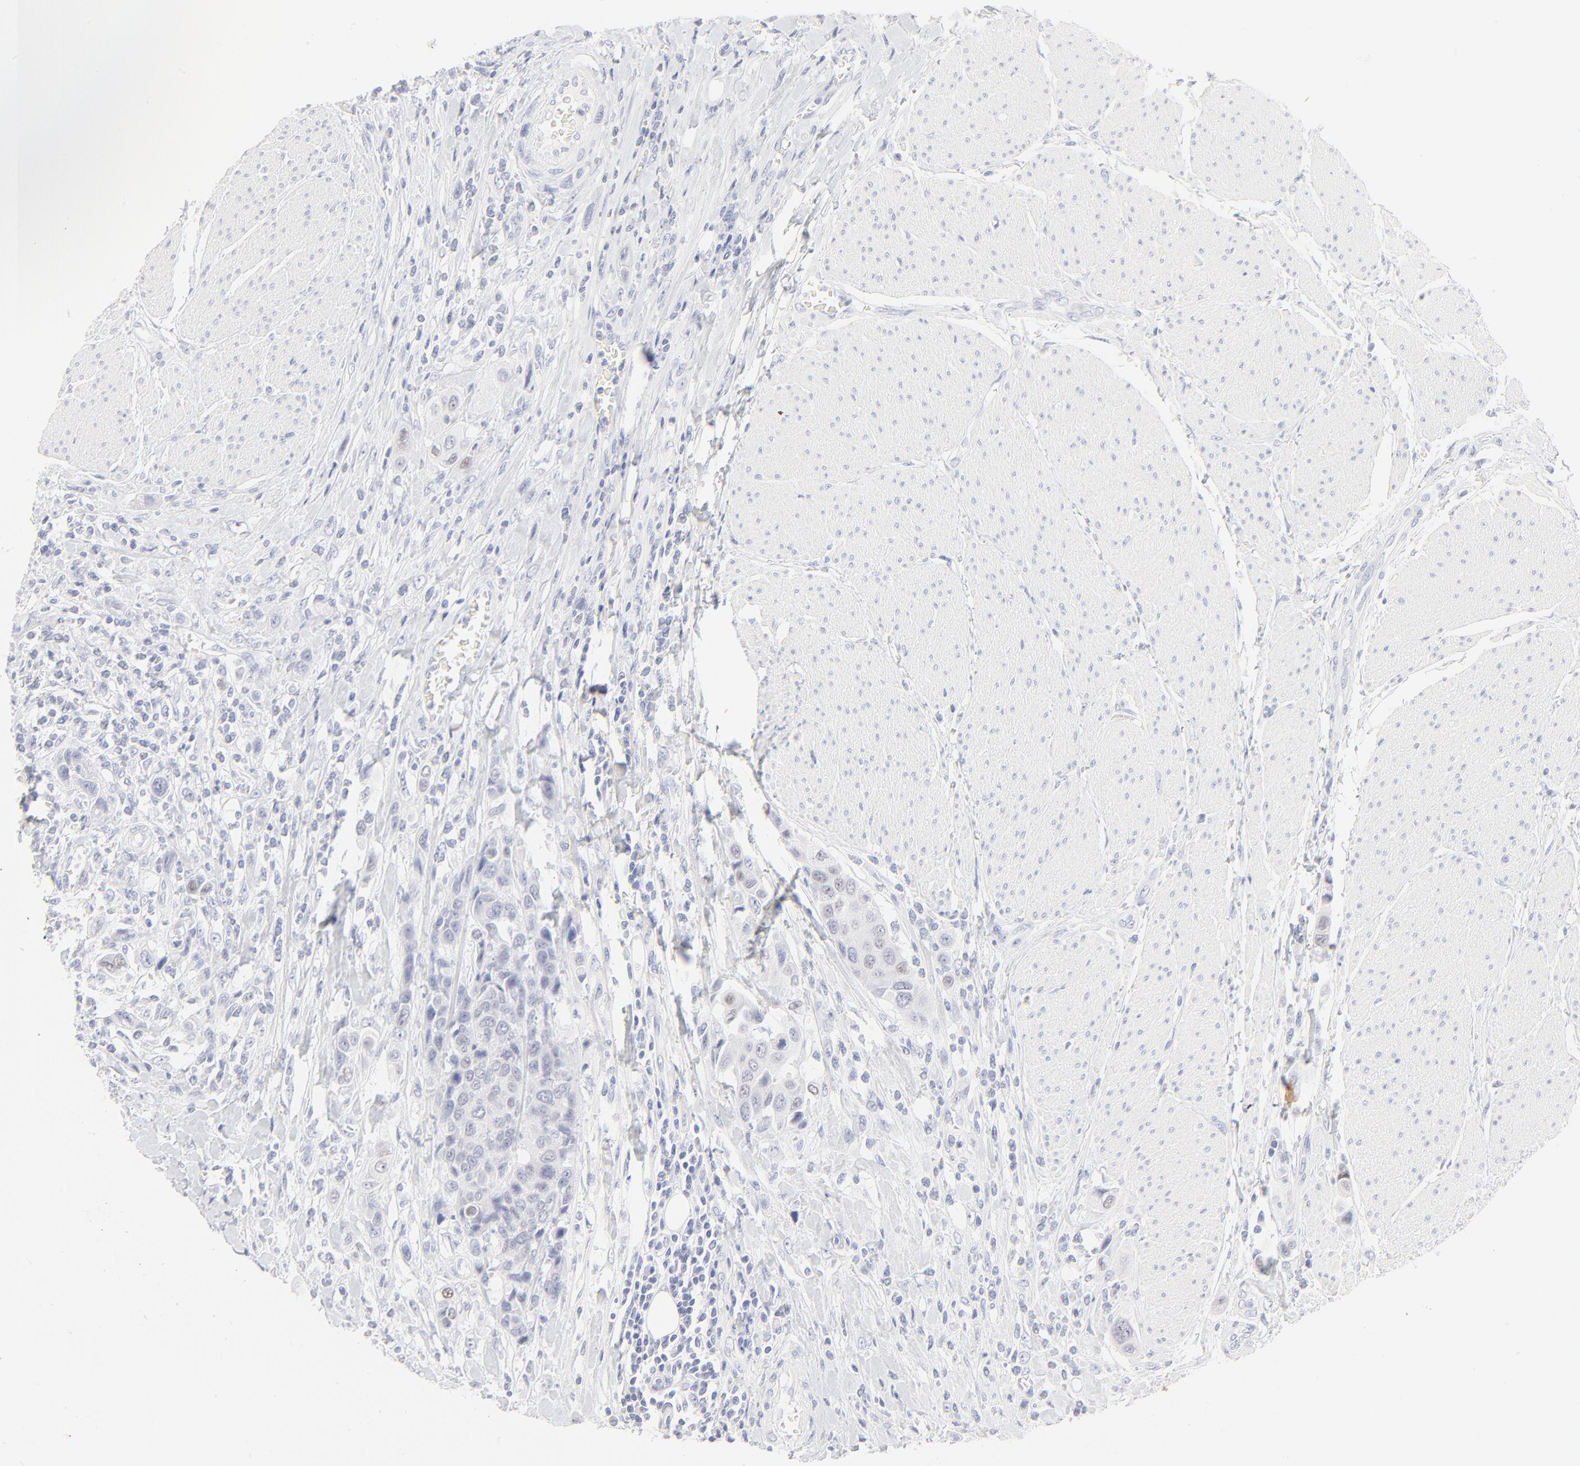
{"staining": {"intensity": "weak", "quantity": "<25%", "location": "nuclear"}, "tissue": "urothelial cancer", "cell_type": "Tumor cells", "image_type": "cancer", "snomed": [{"axis": "morphology", "description": "Urothelial carcinoma, High grade"}, {"axis": "topography", "description": "Urinary bladder"}], "caption": "Immunohistochemistry (IHC) image of neoplastic tissue: human urothelial cancer stained with DAB exhibits no significant protein positivity in tumor cells.", "gene": "ELF3", "patient": {"sex": "male", "age": 50}}